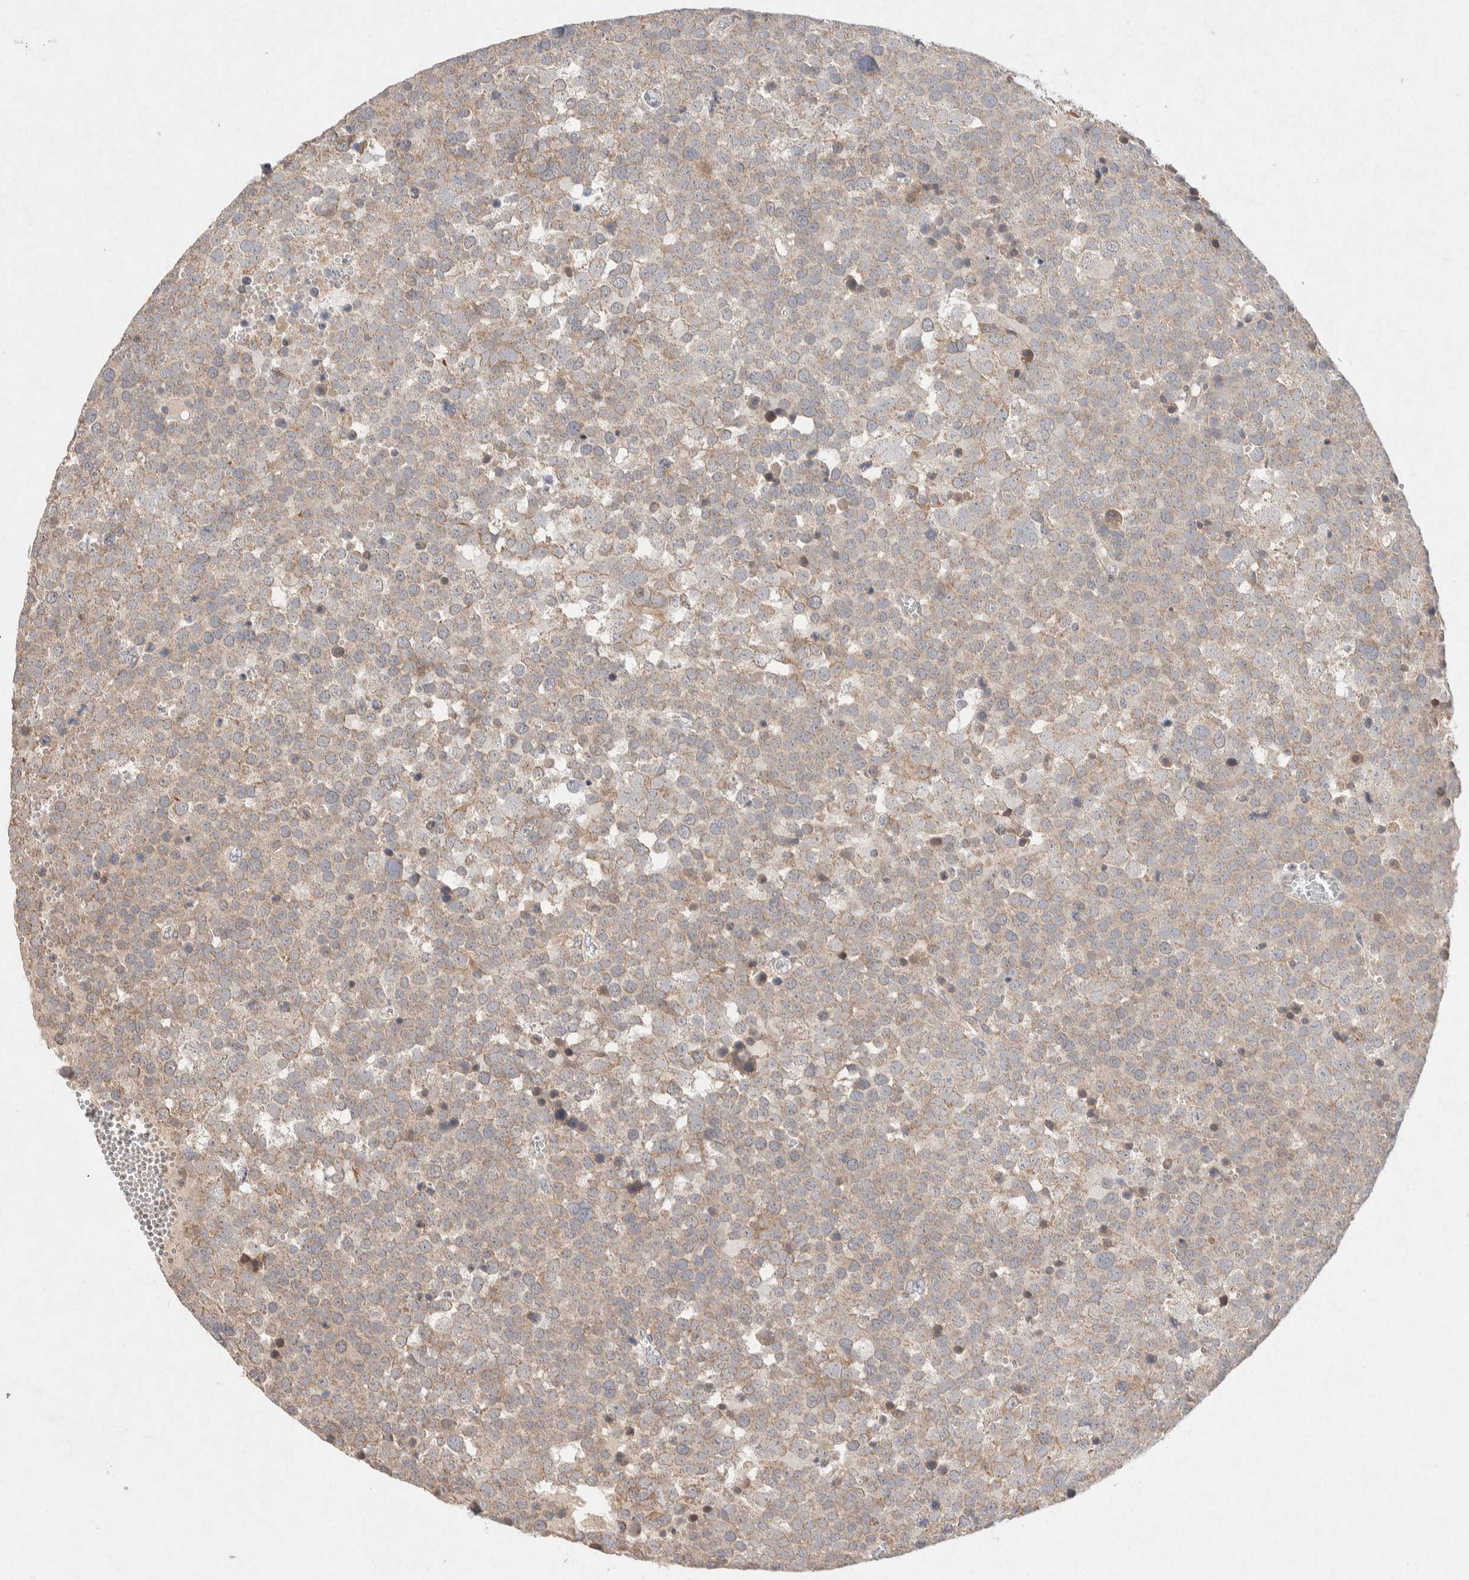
{"staining": {"intensity": "weak", "quantity": ">75%", "location": "cytoplasmic/membranous"}, "tissue": "testis cancer", "cell_type": "Tumor cells", "image_type": "cancer", "snomed": [{"axis": "morphology", "description": "Seminoma, NOS"}, {"axis": "topography", "description": "Testis"}], "caption": "Testis cancer (seminoma) tissue reveals weak cytoplasmic/membranous positivity in approximately >75% of tumor cells", "gene": "CMTM4", "patient": {"sex": "male", "age": 71}}